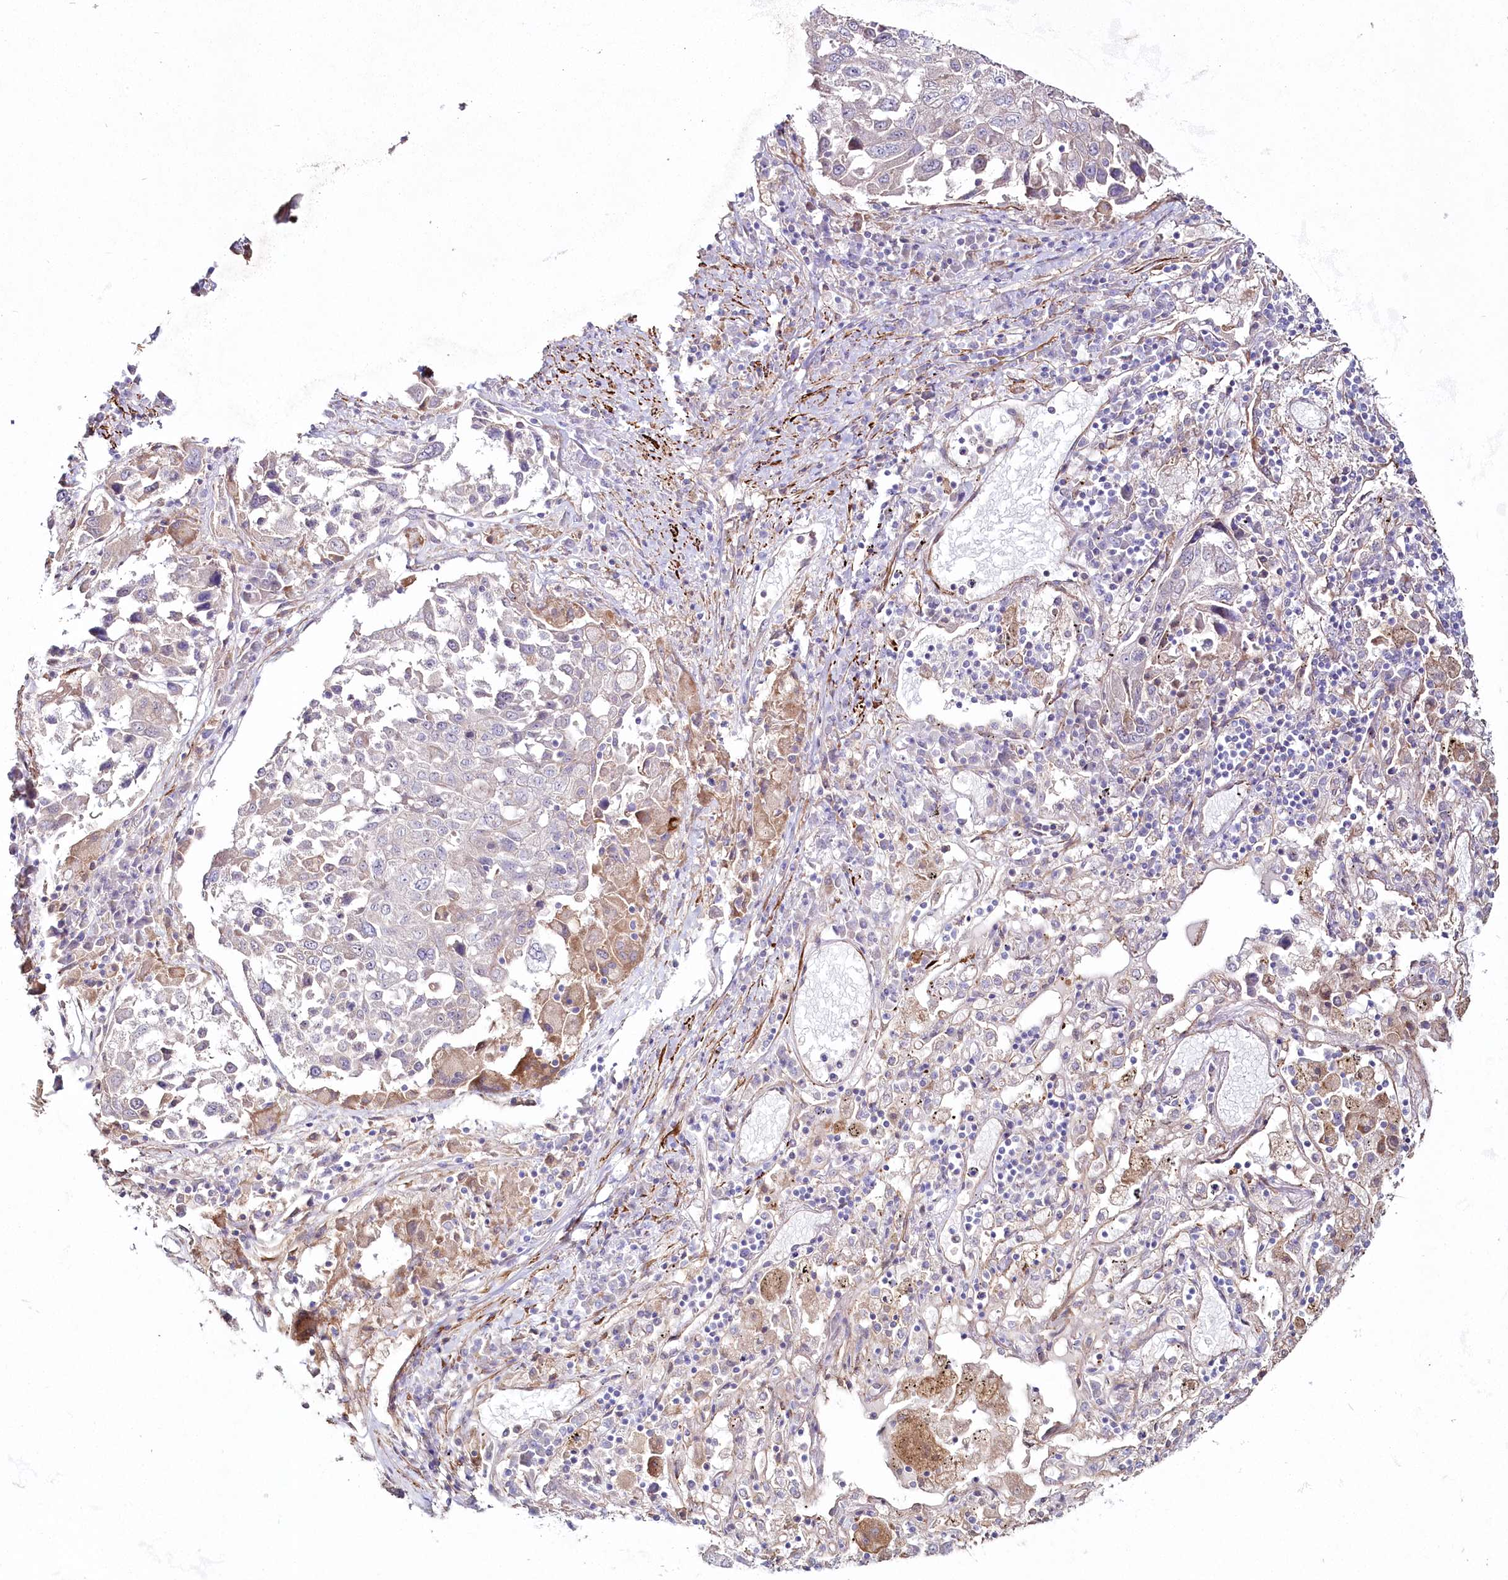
{"staining": {"intensity": "negative", "quantity": "none", "location": "none"}, "tissue": "lung cancer", "cell_type": "Tumor cells", "image_type": "cancer", "snomed": [{"axis": "morphology", "description": "Squamous cell carcinoma, NOS"}, {"axis": "topography", "description": "Lung"}], "caption": "High power microscopy micrograph of an immunohistochemistry (IHC) photomicrograph of lung cancer (squamous cell carcinoma), revealing no significant staining in tumor cells.", "gene": "SUMF1", "patient": {"sex": "male", "age": 65}}